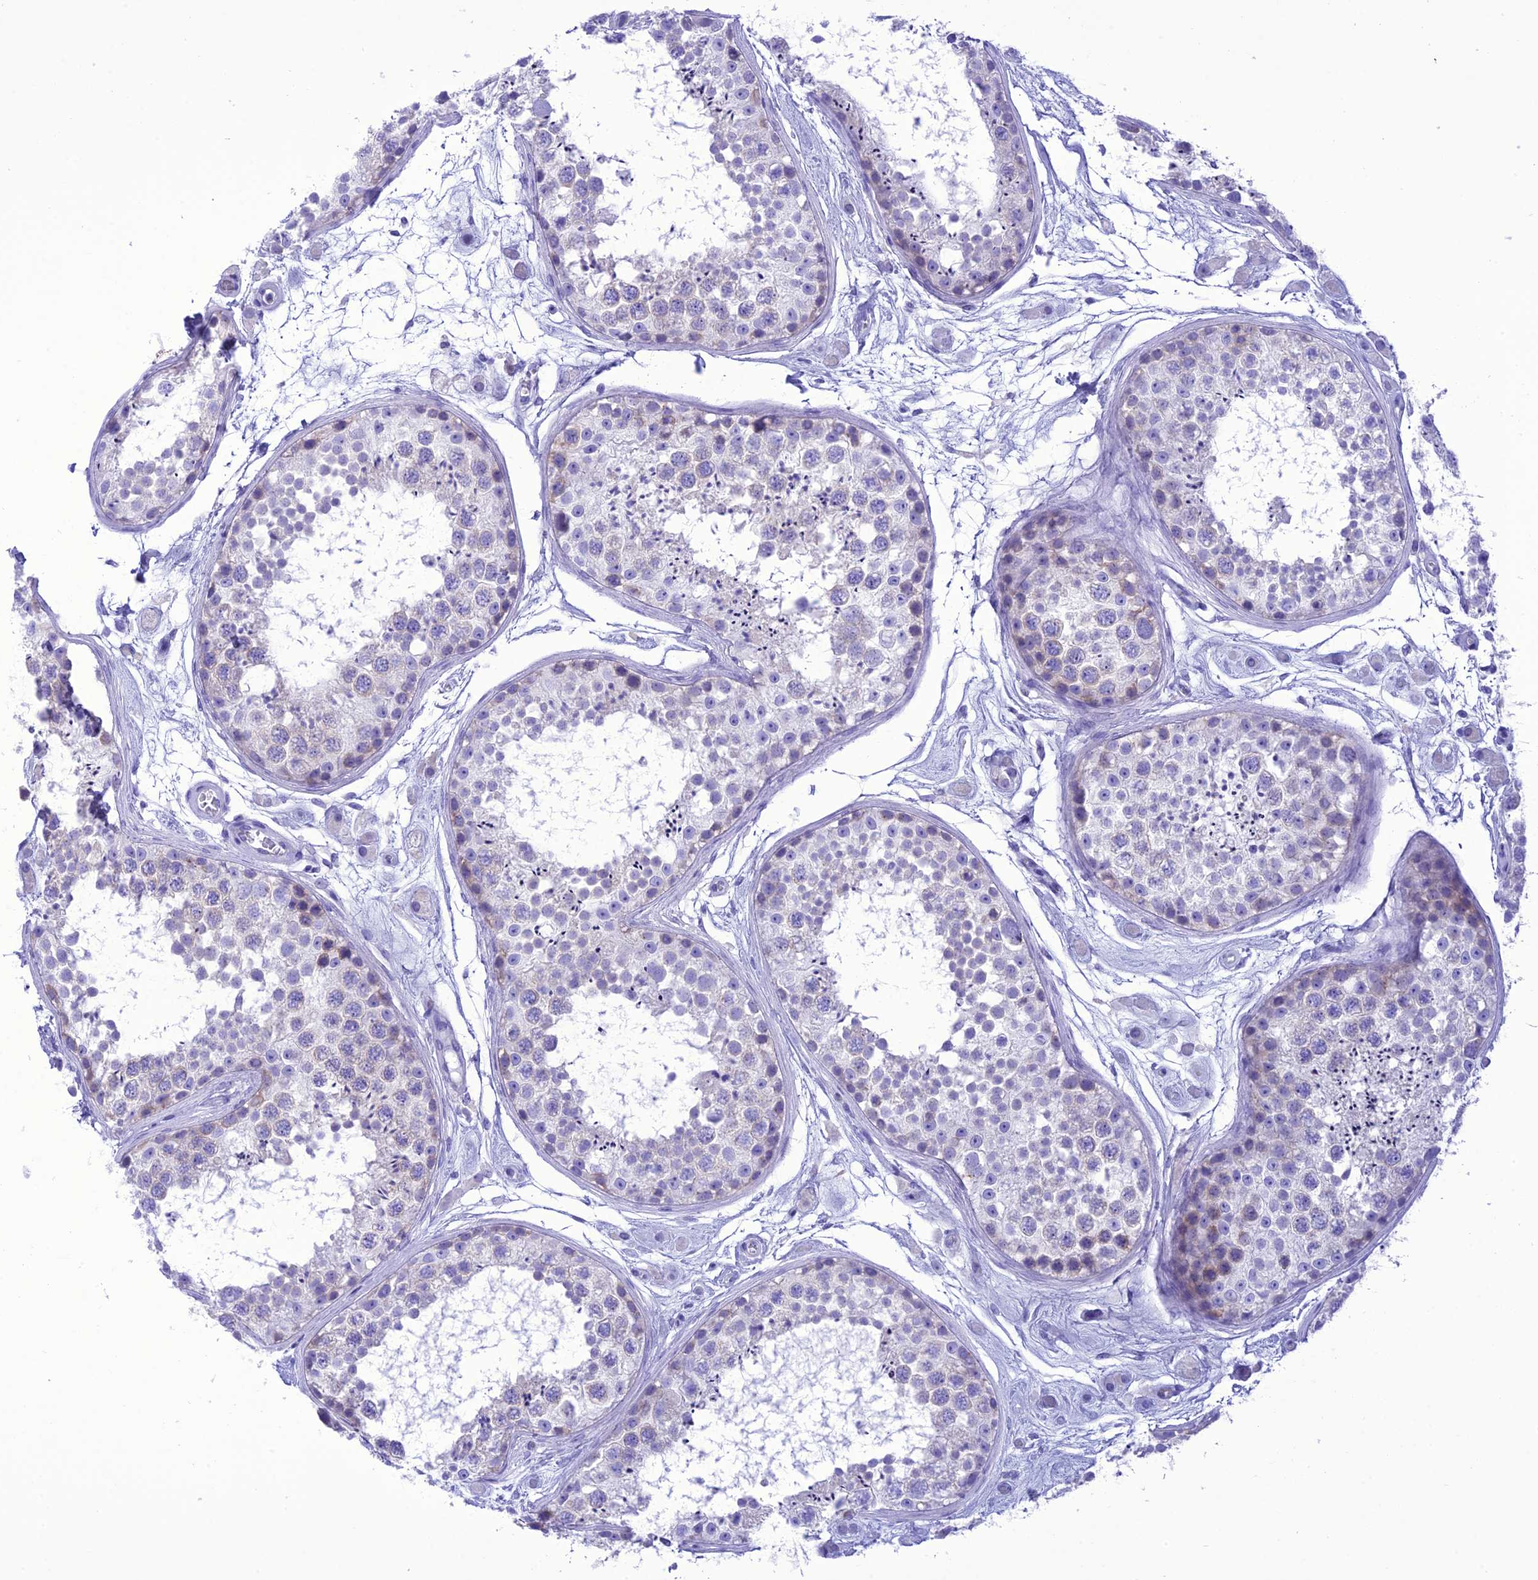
{"staining": {"intensity": "negative", "quantity": "none", "location": "none"}, "tissue": "testis", "cell_type": "Cells in seminiferous ducts", "image_type": "normal", "snomed": [{"axis": "morphology", "description": "Normal tissue, NOS"}, {"axis": "topography", "description": "Testis"}], "caption": "High power microscopy micrograph of an immunohistochemistry histopathology image of normal testis, revealing no significant staining in cells in seminiferous ducts. (DAB (3,3'-diaminobenzidine) IHC visualized using brightfield microscopy, high magnification).", "gene": "VPS52", "patient": {"sex": "male", "age": 25}}